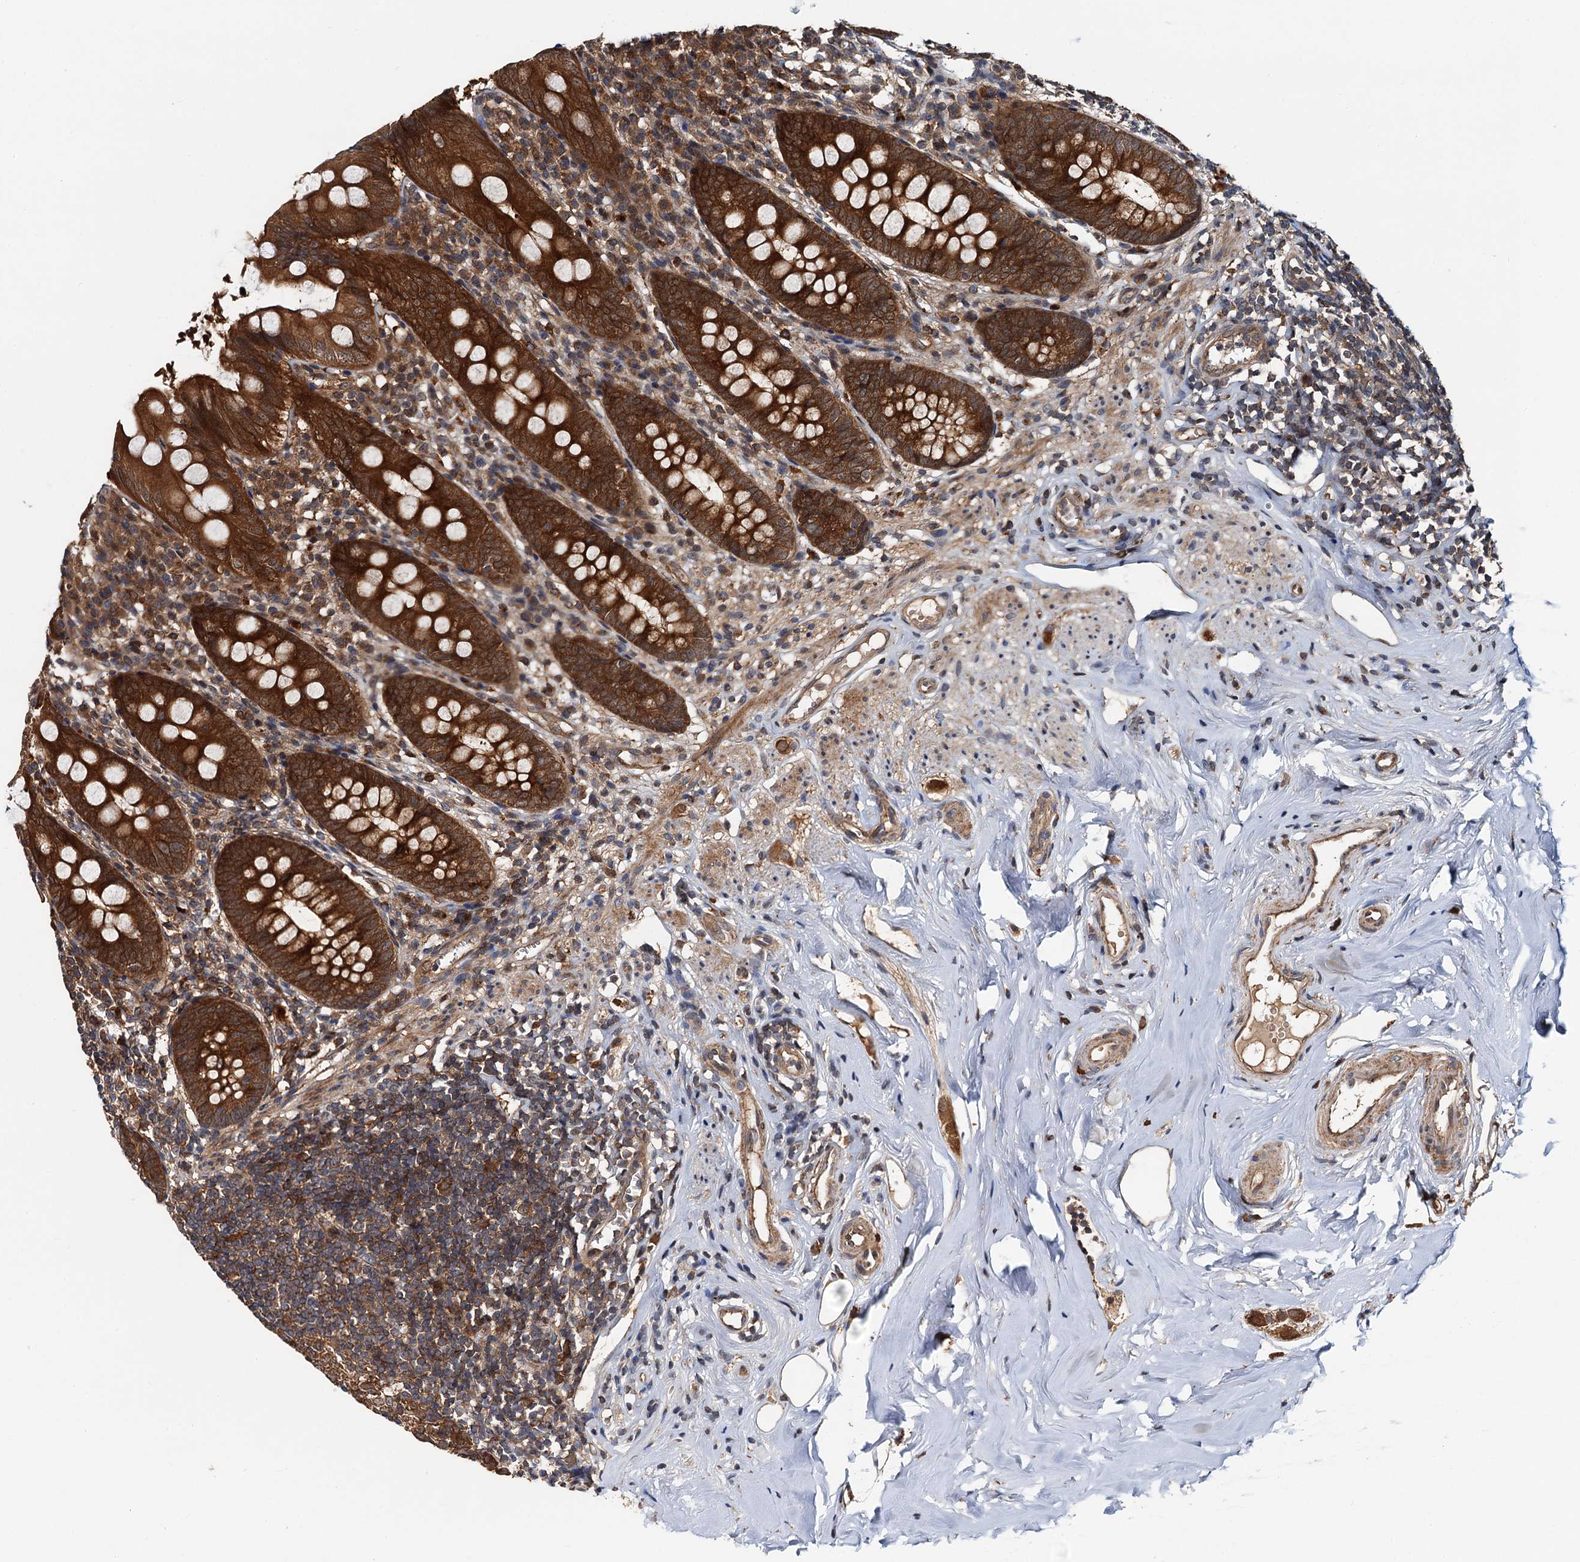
{"staining": {"intensity": "strong", "quantity": ">75%", "location": "cytoplasmic/membranous"}, "tissue": "appendix", "cell_type": "Glandular cells", "image_type": "normal", "snomed": [{"axis": "morphology", "description": "Normal tissue, NOS"}, {"axis": "topography", "description": "Appendix"}], "caption": "Glandular cells show strong cytoplasmic/membranous staining in about >75% of cells in unremarkable appendix.", "gene": "AAGAB", "patient": {"sex": "female", "age": 51}}